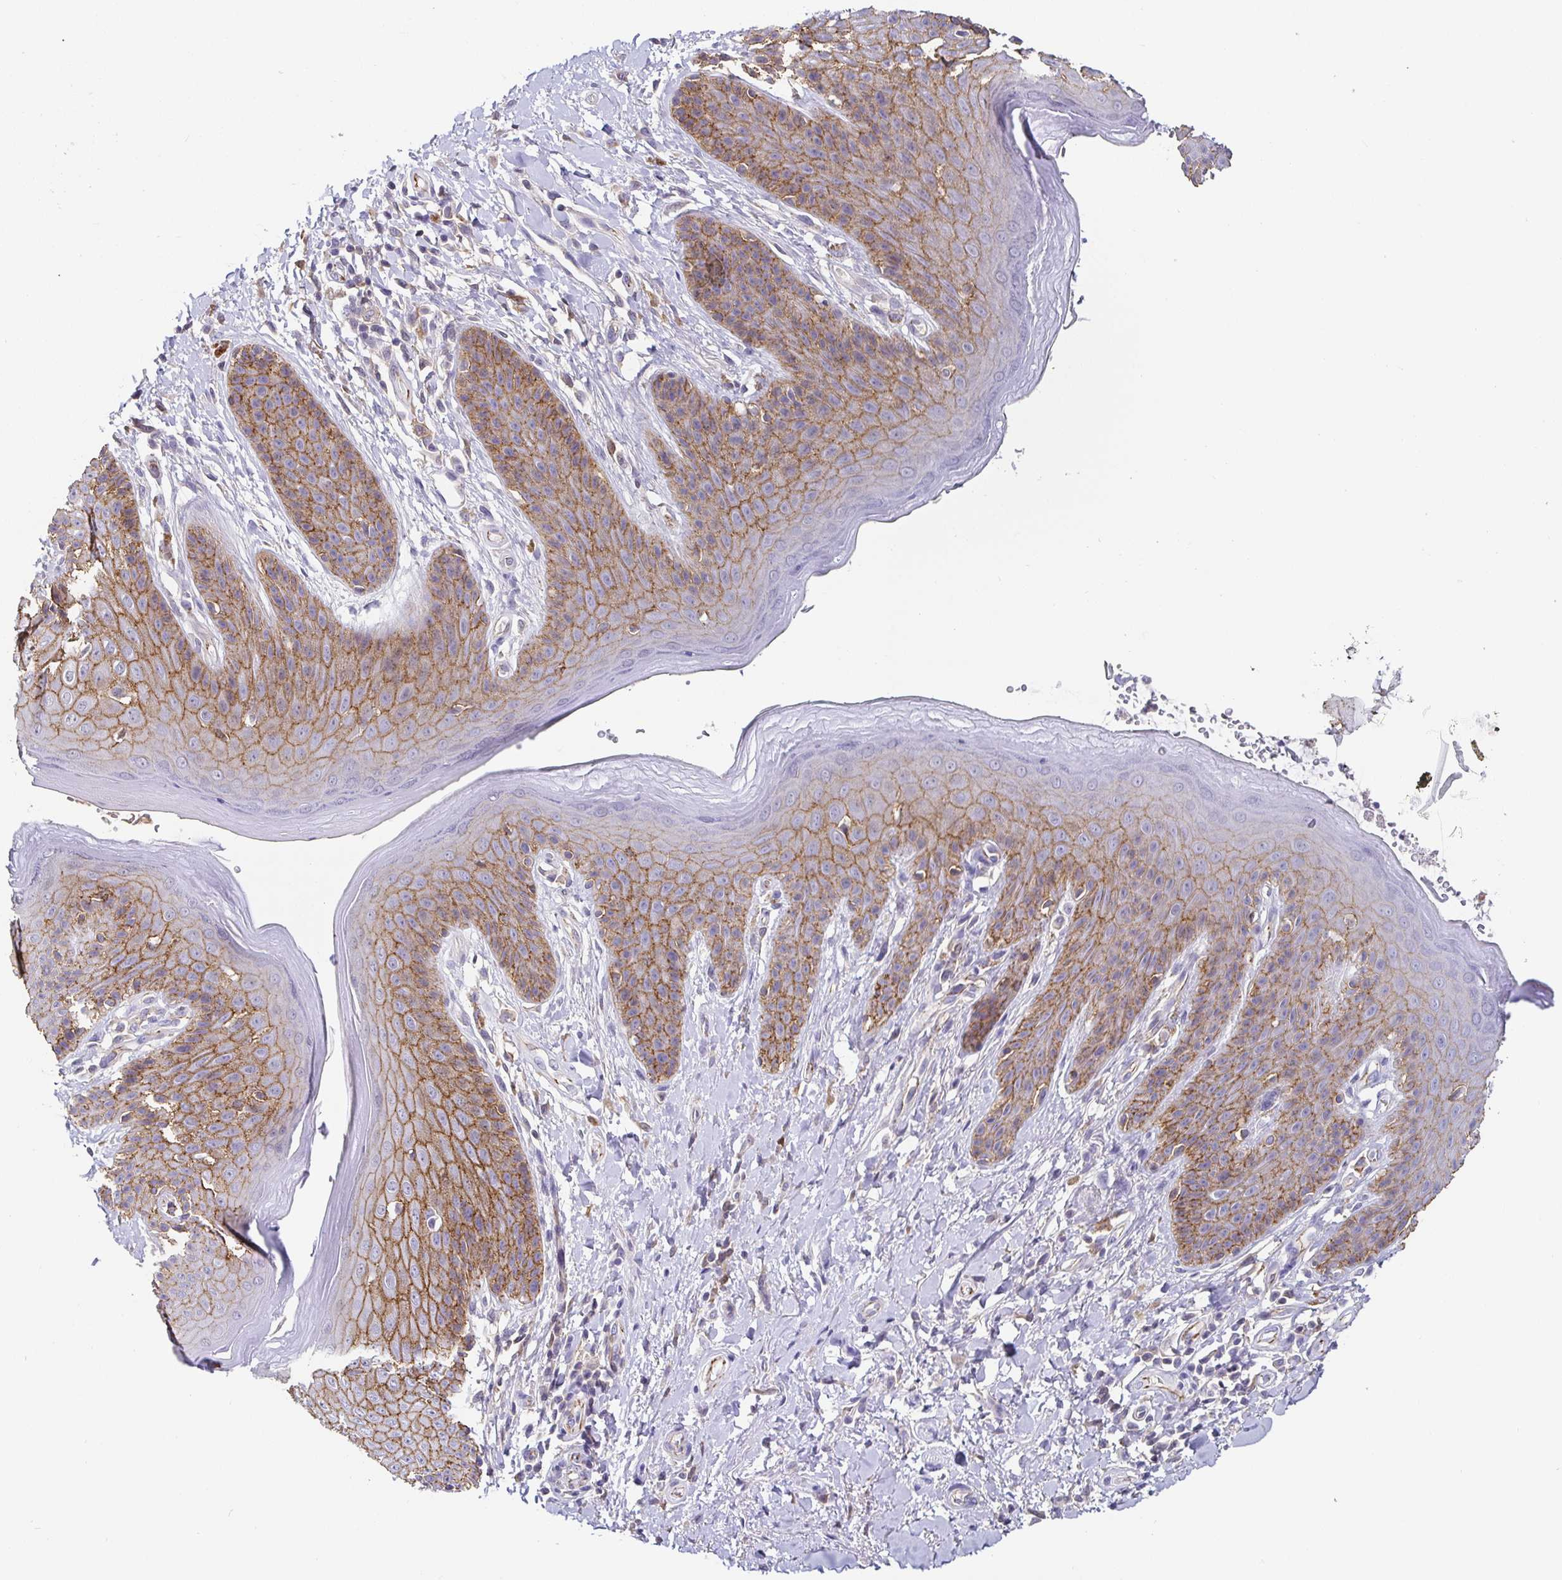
{"staining": {"intensity": "moderate", "quantity": ">75%", "location": "cytoplasmic/membranous"}, "tissue": "skin", "cell_type": "Epidermal cells", "image_type": "normal", "snomed": [{"axis": "morphology", "description": "Normal tissue, NOS"}, {"axis": "topography", "description": "Anal"}, {"axis": "topography", "description": "Peripheral nerve tissue"}], "caption": "The photomicrograph exhibits immunohistochemical staining of benign skin. There is moderate cytoplasmic/membranous staining is appreciated in approximately >75% of epidermal cells. (DAB IHC, brown staining for protein, blue staining for nuclei).", "gene": "PIWIL3", "patient": {"sex": "male", "age": 51}}